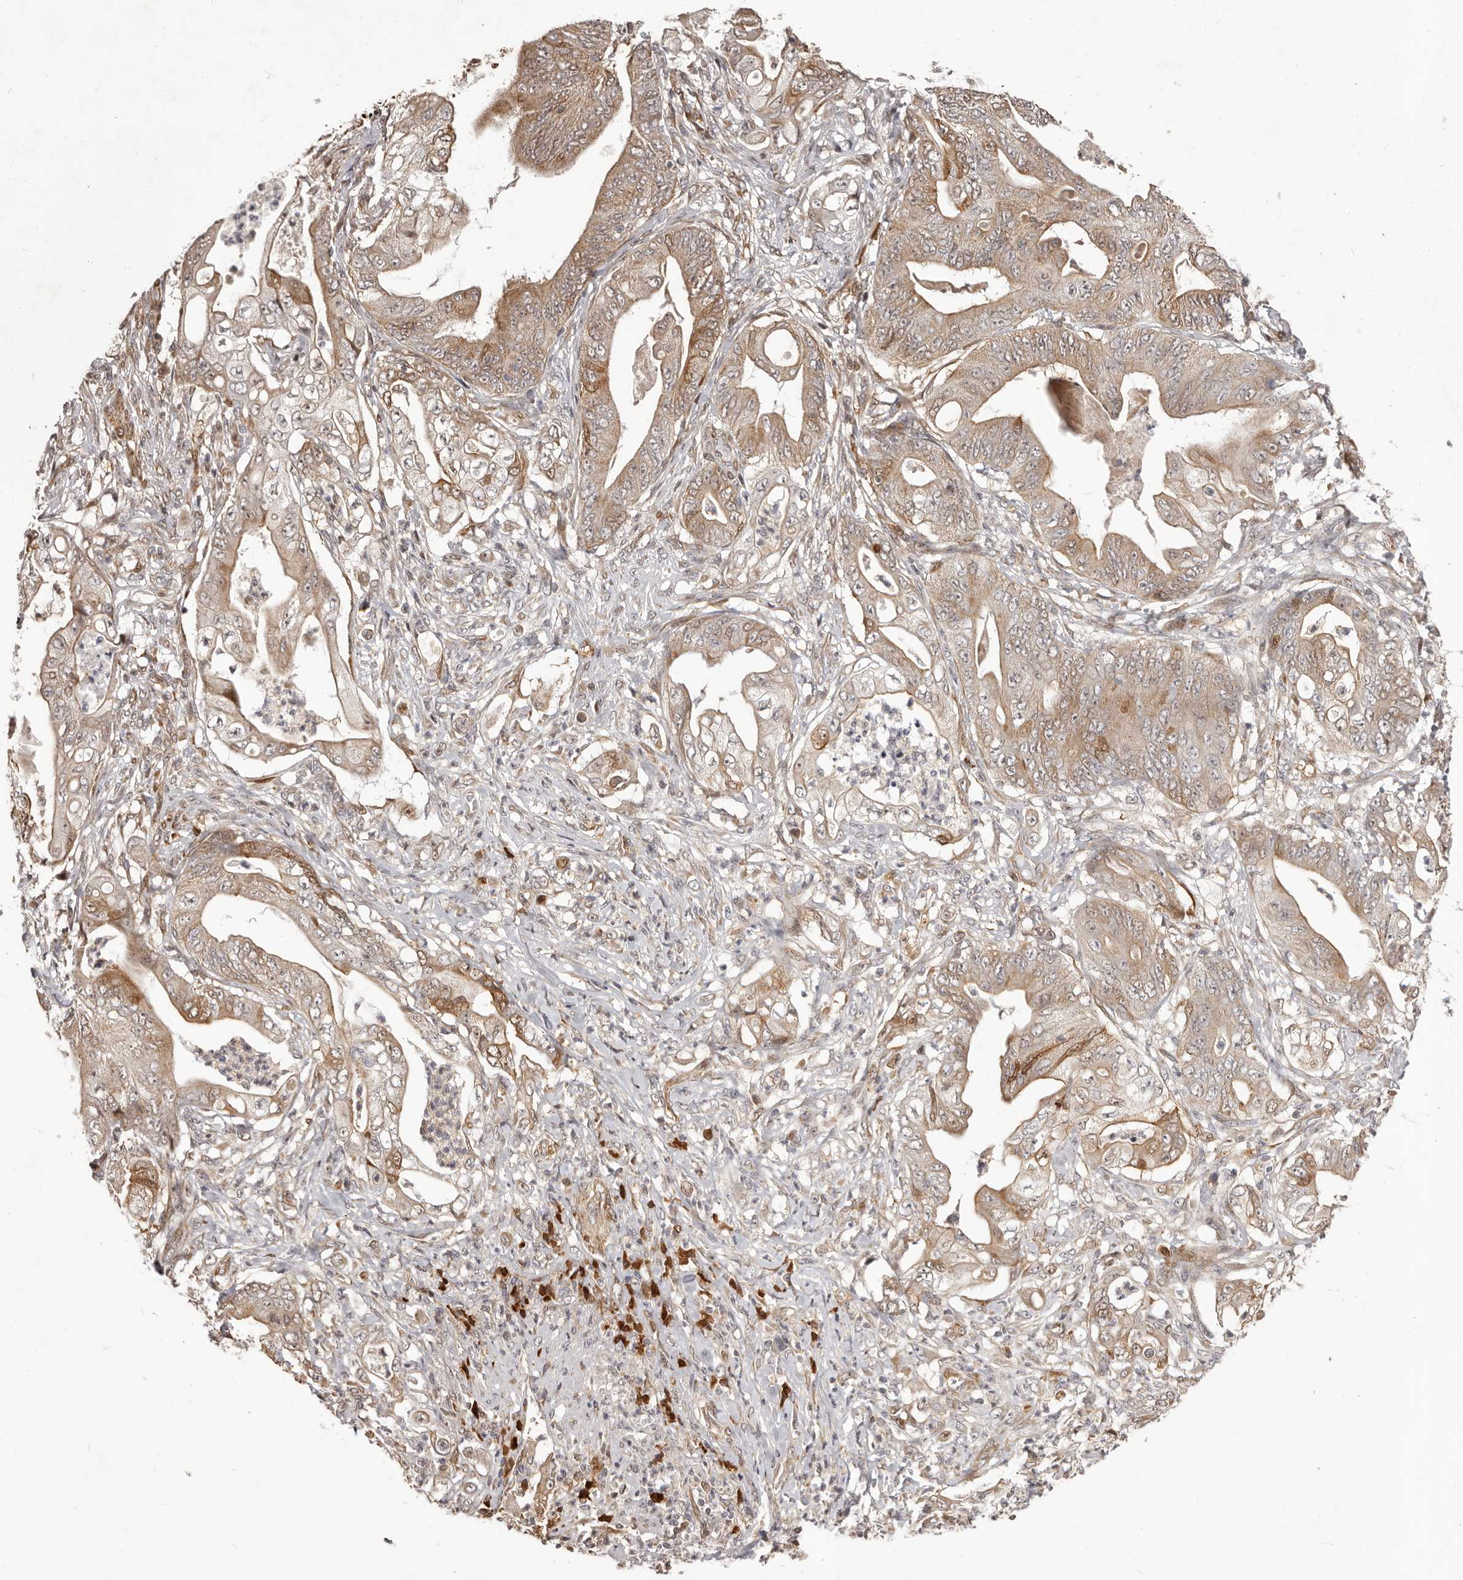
{"staining": {"intensity": "moderate", "quantity": ">75%", "location": "cytoplasmic/membranous"}, "tissue": "stomach cancer", "cell_type": "Tumor cells", "image_type": "cancer", "snomed": [{"axis": "morphology", "description": "Adenocarcinoma, NOS"}, {"axis": "topography", "description": "Stomach"}], "caption": "Stomach cancer (adenocarcinoma) stained with a protein marker exhibits moderate staining in tumor cells.", "gene": "GFOD1", "patient": {"sex": "female", "age": 73}}